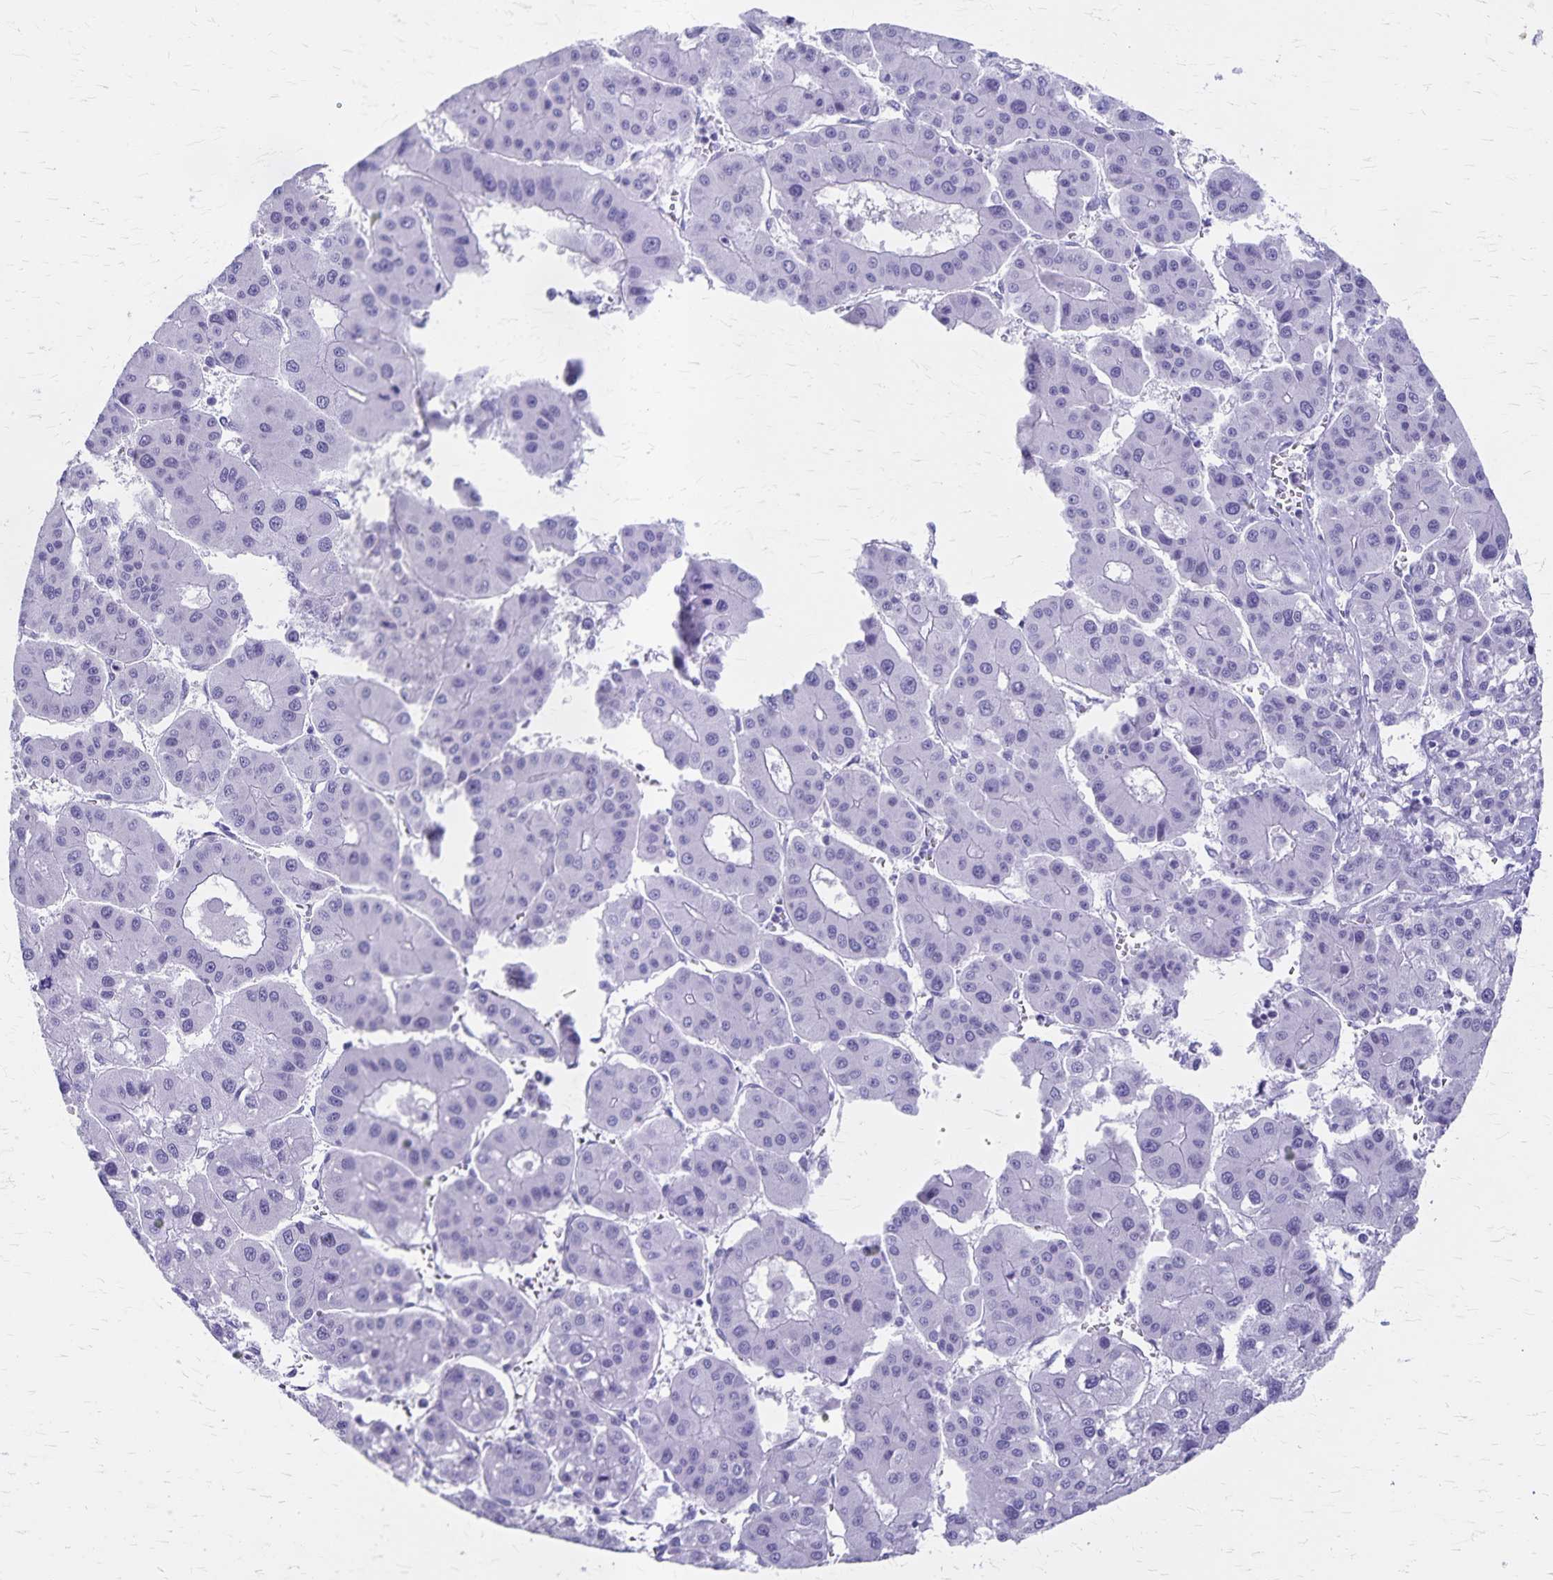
{"staining": {"intensity": "negative", "quantity": "none", "location": "none"}, "tissue": "liver cancer", "cell_type": "Tumor cells", "image_type": "cancer", "snomed": [{"axis": "morphology", "description": "Carcinoma, Hepatocellular, NOS"}, {"axis": "topography", "description": "Liver"}], "caption": "This is an immunohistochemistry (IHC) histopathology image of human liver cancer (hepatocellular carcinoma). There is no positivity in tumor cells.", "gene": "GPBAR1", "patient": {"sex": "male", "age": 73}}